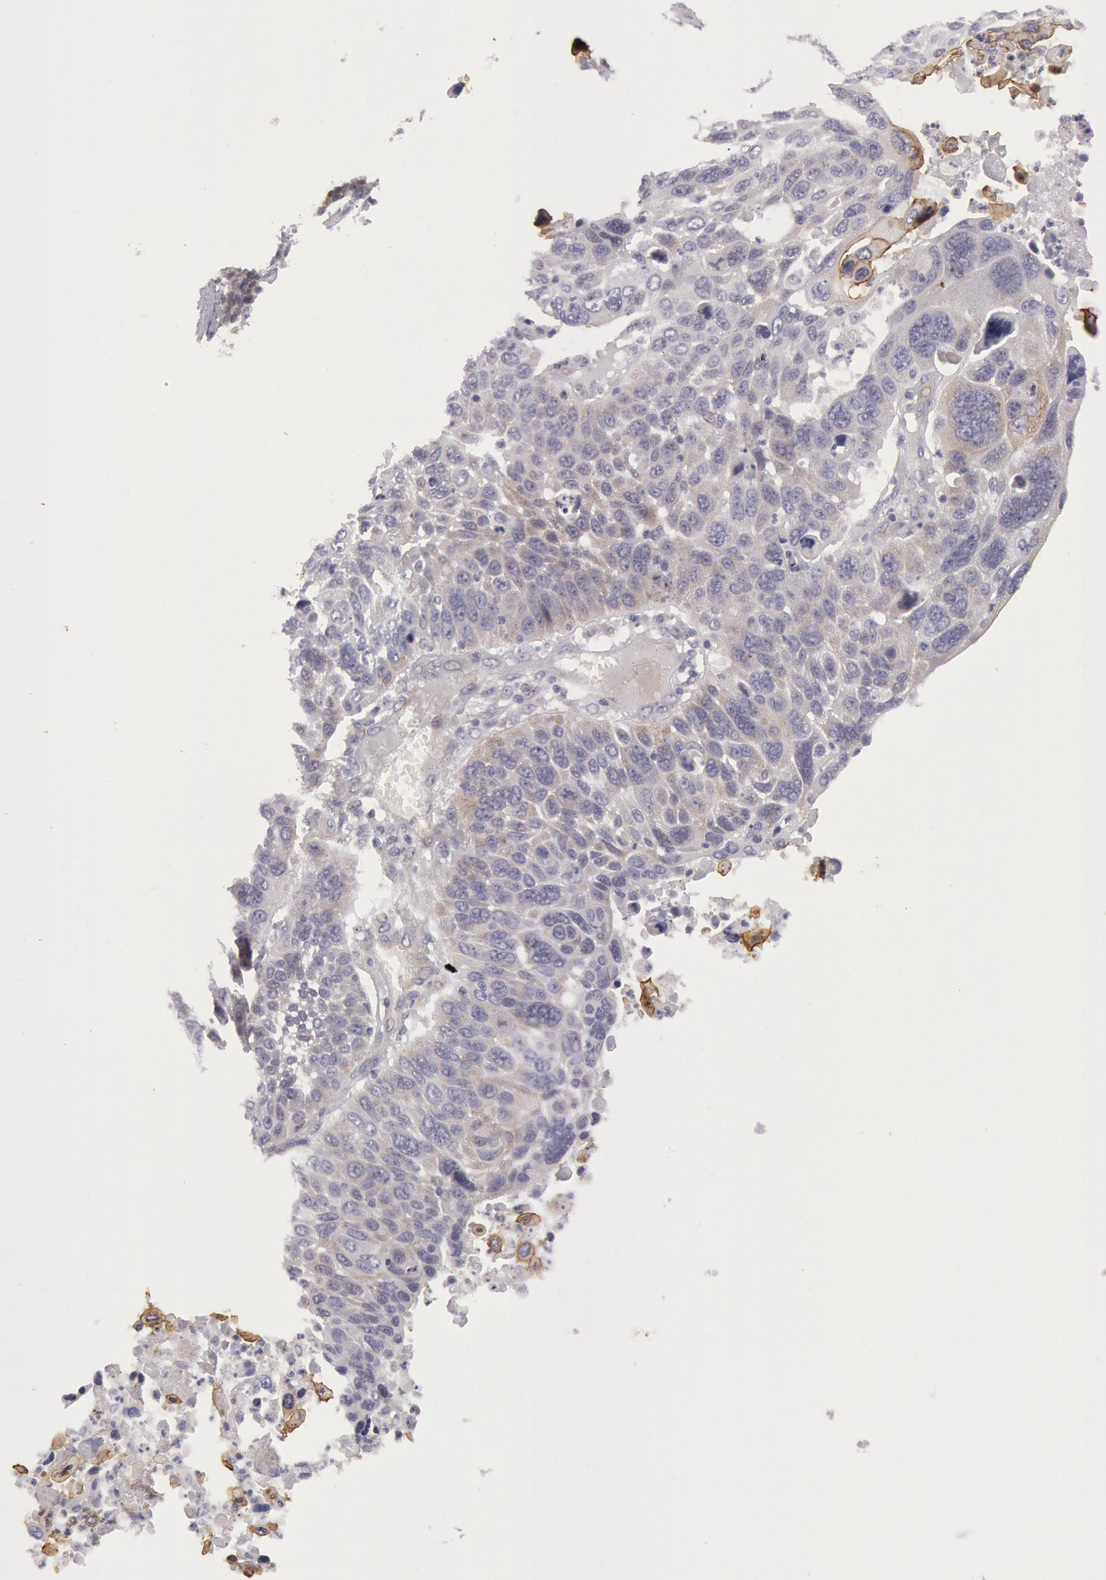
{"staining": {"intensity": "weak", "quantity": "25%-75%", "location": "cytoplasmic/membranous"}, "tissue": "lung cancer", "cell_type": "Tumor cells", "image_type": "cancer", "snomed": [{"axis": "morphology", "description": "Squamous cell carcinoma, NOS"}, {"axis": "topography", "description": "Lung"}], "caption": "High-magnification brightfield microscopy of lung squamous cell carcinoma stained with DAB (brown) and counterstained with hematoxylin (blue). tumor cells exhibit weak cytoplasmic/membranous staining is seen in approximately25%-75% of cells.", "gene": "TRIB2", "patient": {"sex": "male", "age": 68}}